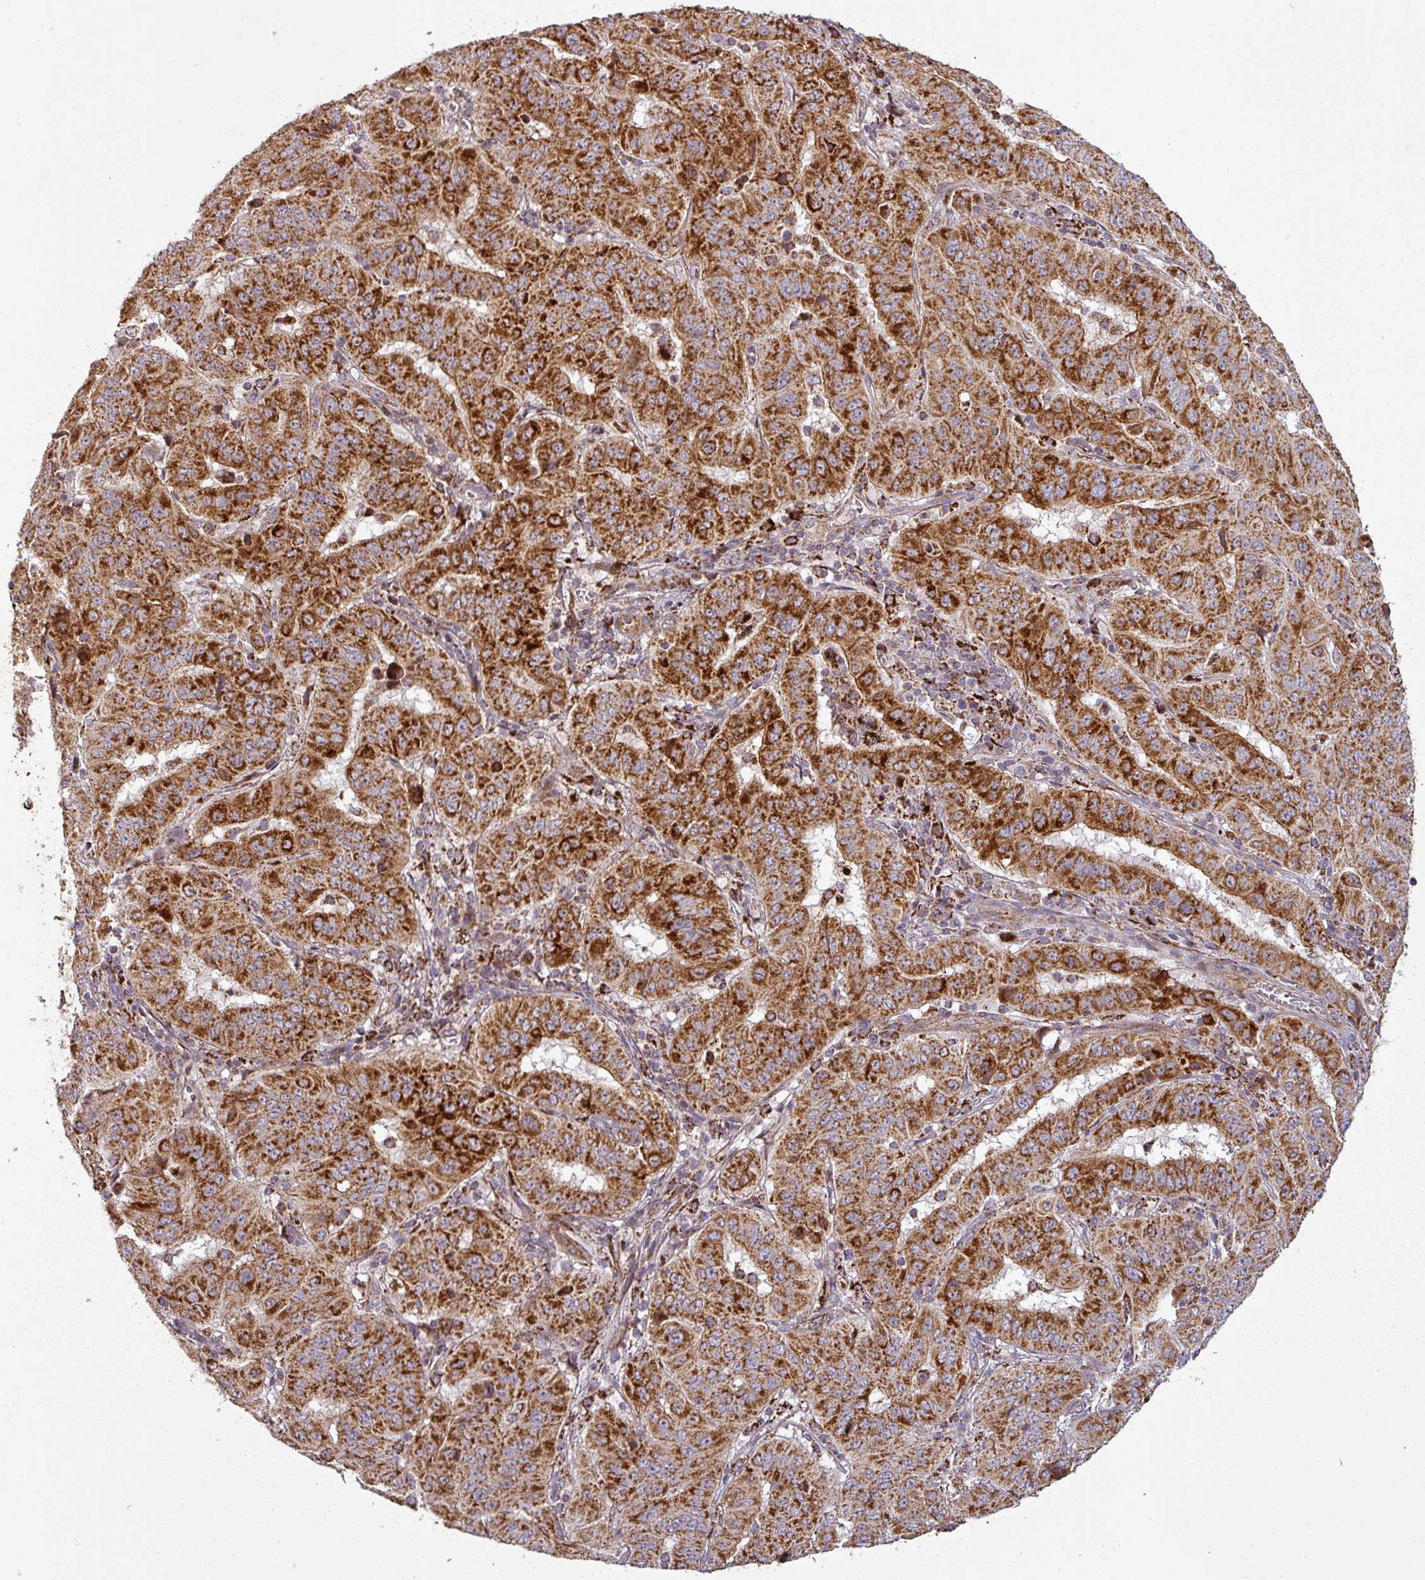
{"staining": {"intensity": "strong", "quantity": ">75%", "location": "cytoplasmic/membranous"}, "tissue": "pancreatic cancer", "cell_type": "Tumor cells", "image_type": "cancer", "snomed": [{"axis": "morphology", "description": "Adenocarcinoma, NOS"}, {"axis": "topography", "description": "Pancreas"}], "caption": "Immunohistochemical staining of adenocarcinoma (pancreatic) exhibits high levels of strong cytoplasmic/membranous protein expression in approximately >75% of tumor cells.", "gene": "GPD2", "patient": {"sex": "male", "age": 63}}